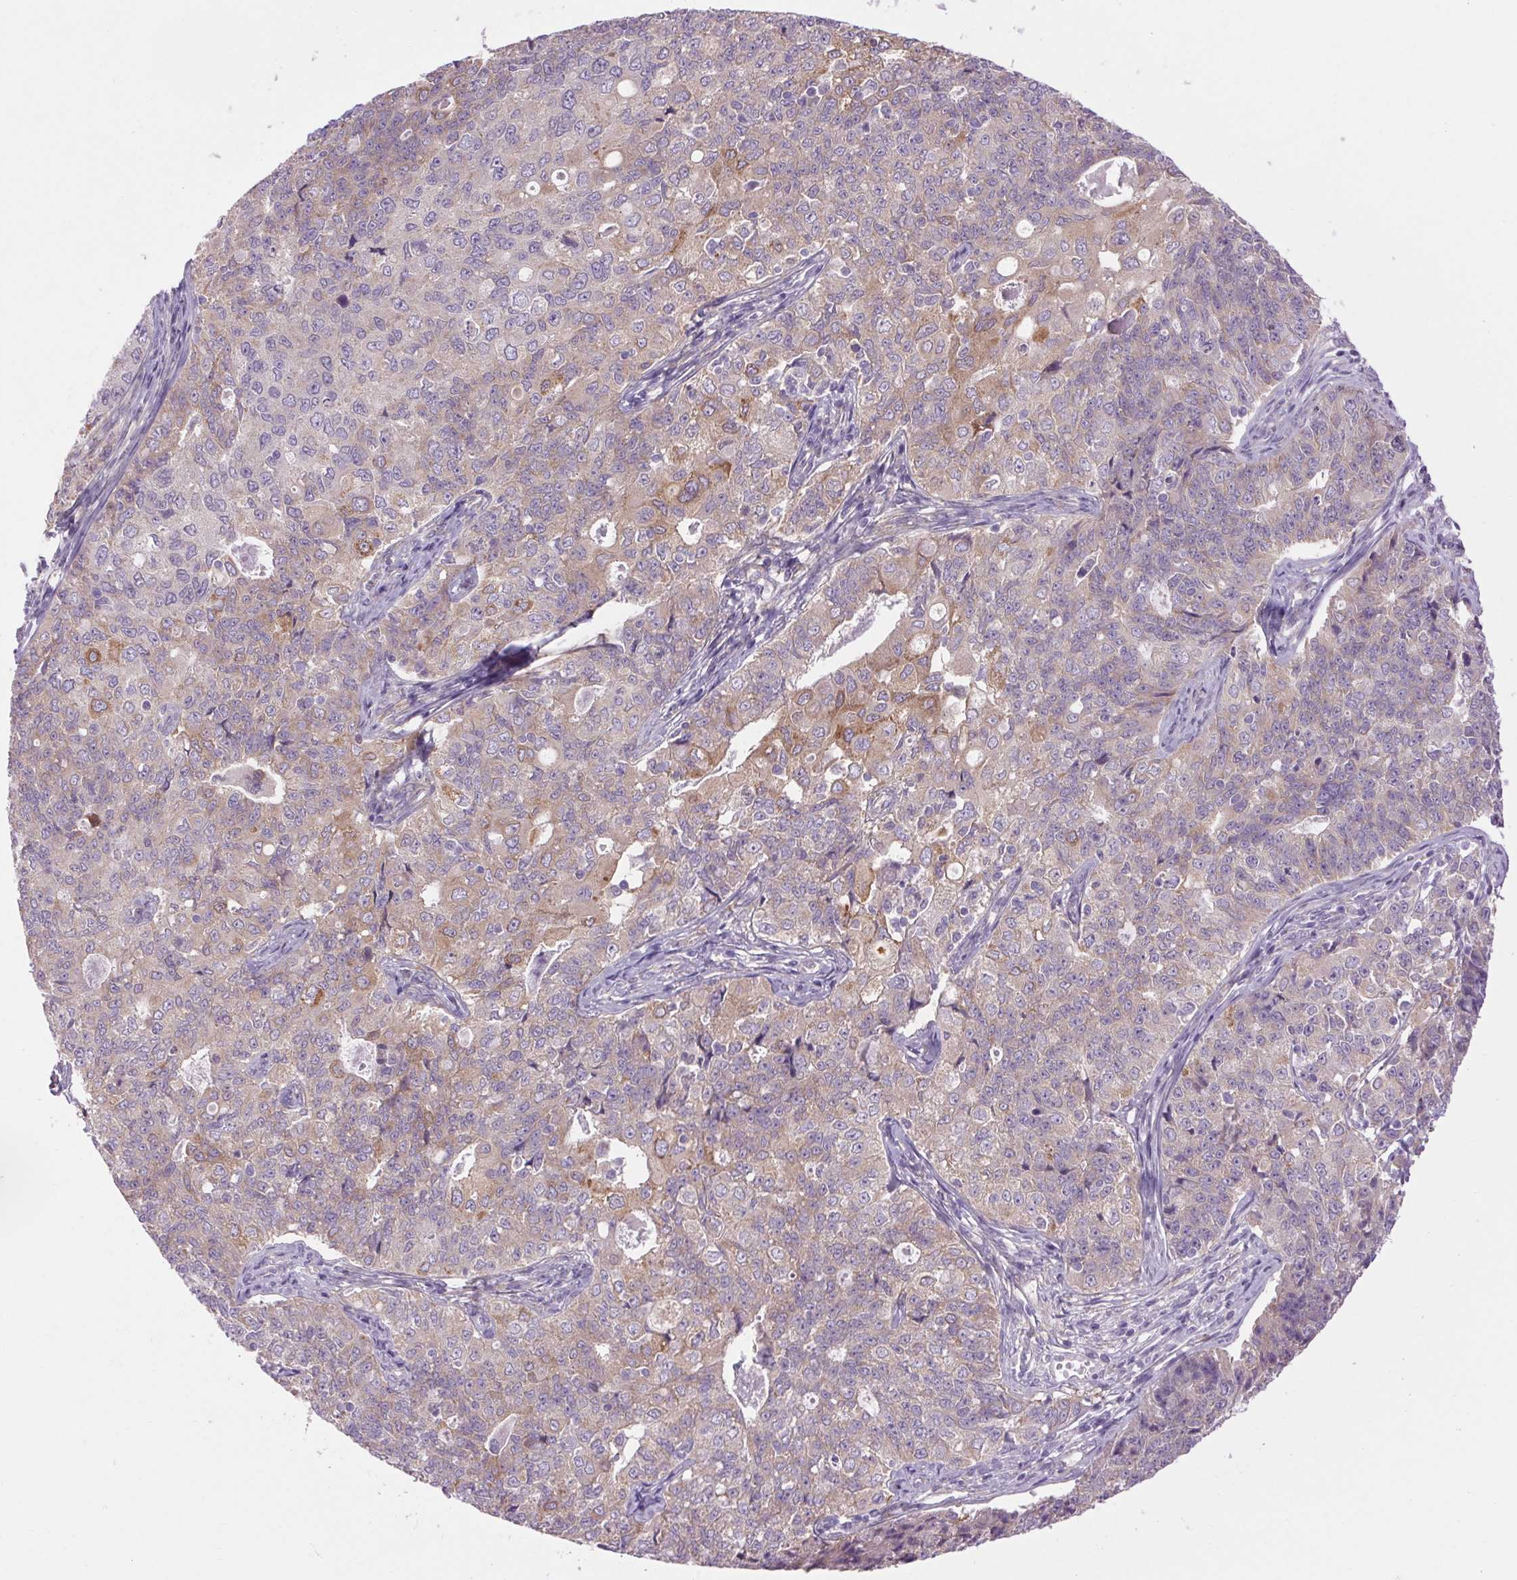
{"staining": {"intensity": "moderate", "quantity": "<25%", "location": "cytoplasmic/membranous"}, "tissue": "endometrial cancer", "cell_type": "Tumor cells", "image_type": "cancer", "snomed": [{"axis": "morphology", "description": "Adenocarcinoma, NOS"}, {"axis": "topography", "description": "Endometrium"}], "caption": "Immunohistochemistry (IHC) of human endometrial adenocarcinoma displays low levels of moderate cytoplasmic/membranous staining in about <25% of tumor cells.", "gene": "SOWAHC", "patient": {"sex": "female", "age": 43}}